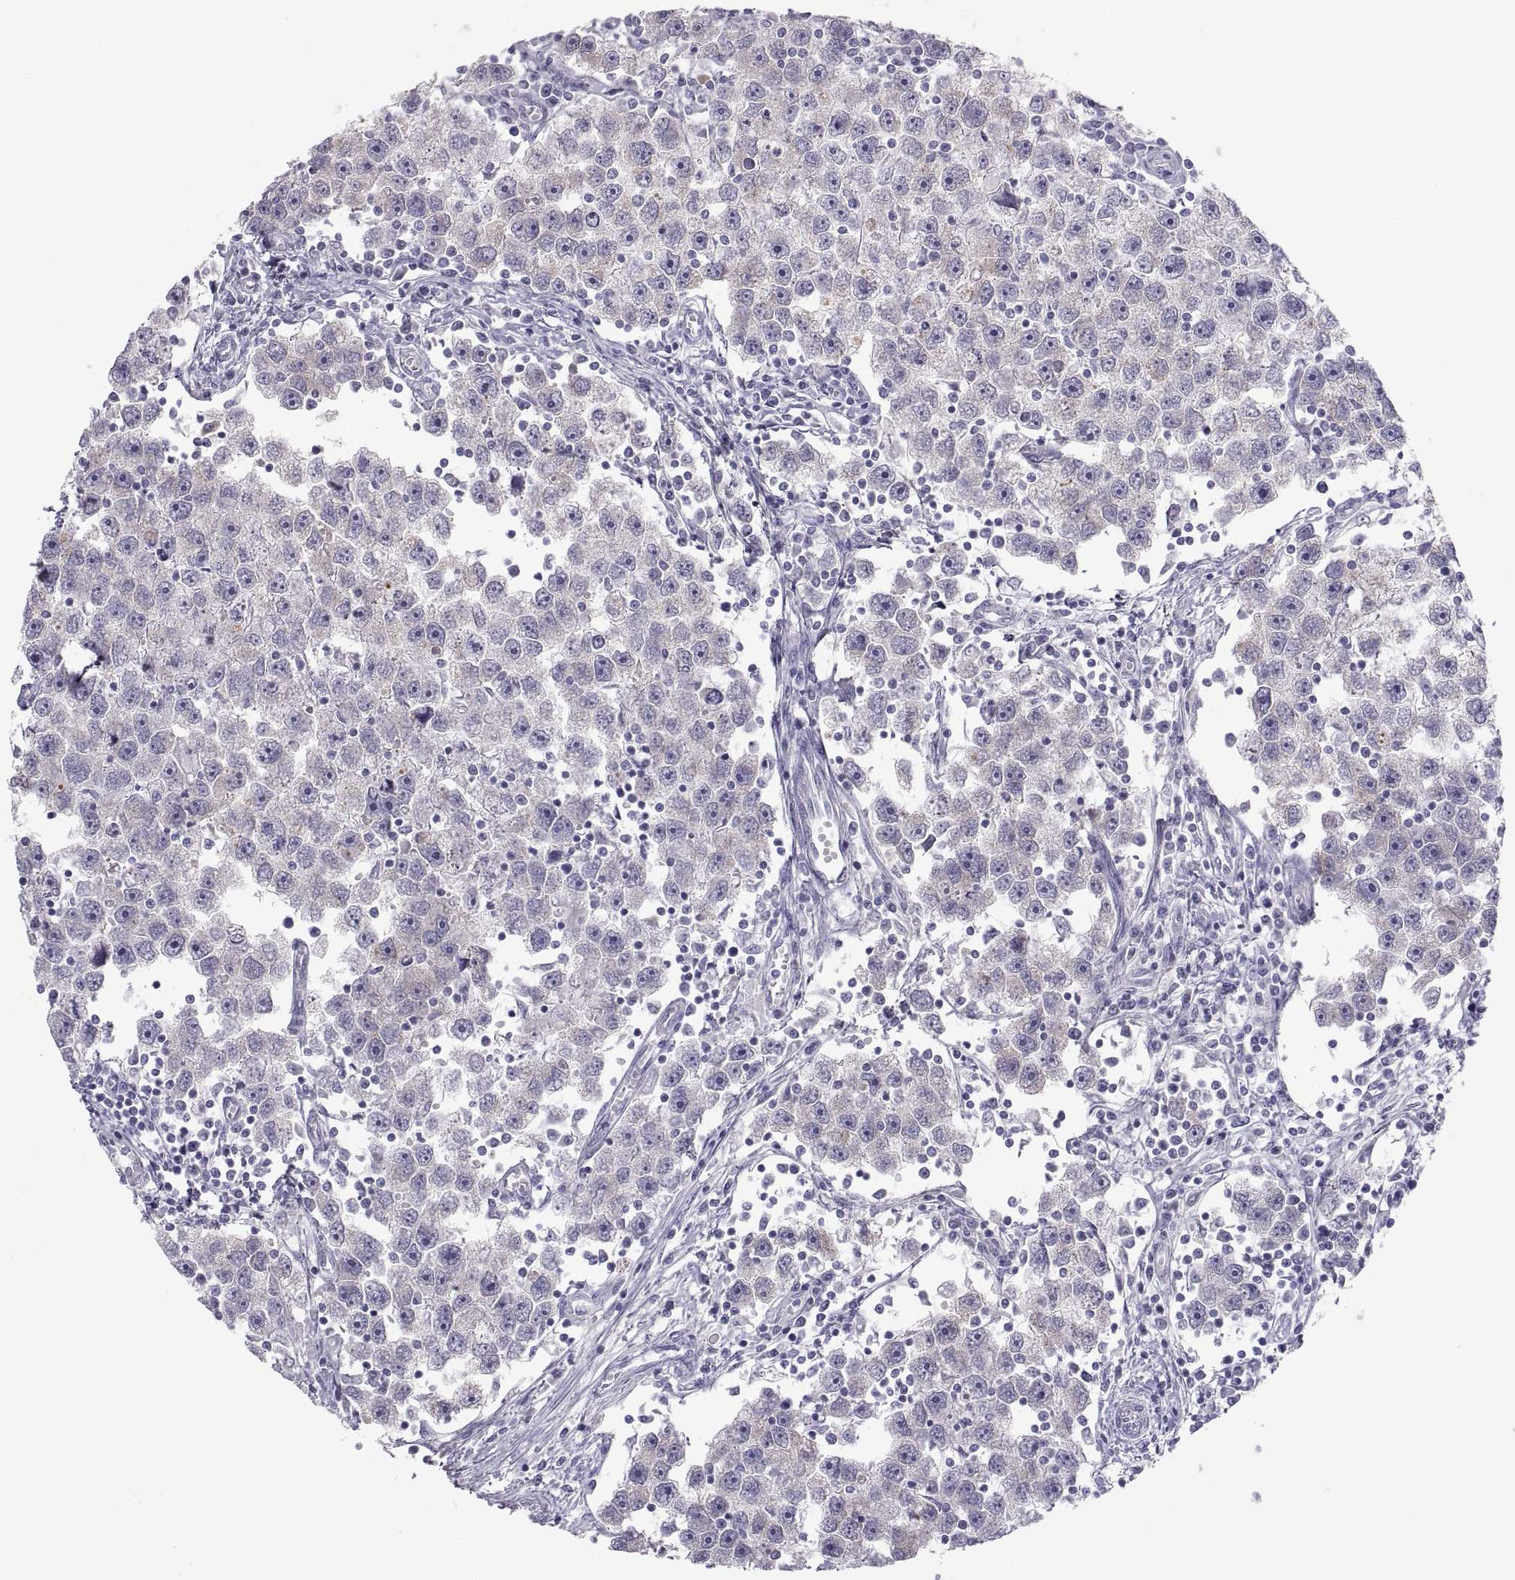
{"staining": {"intensity": "negative", "quantity": "none", "location": "none"}, "tissue": "testis cancer", "cell_type": "Tumor cells", "image_type": "cancer", "snomed": [{"axis": "morphology", "description": "Seminoma, NOS"}, {"axis": "topography", "description": "Testis"}], "caption": "Testis cancer stained for a protein using IHC shows no positivity tumor cells.", "gene": "MAGEB2", "patient": {"sex": "male", "age": 30}}